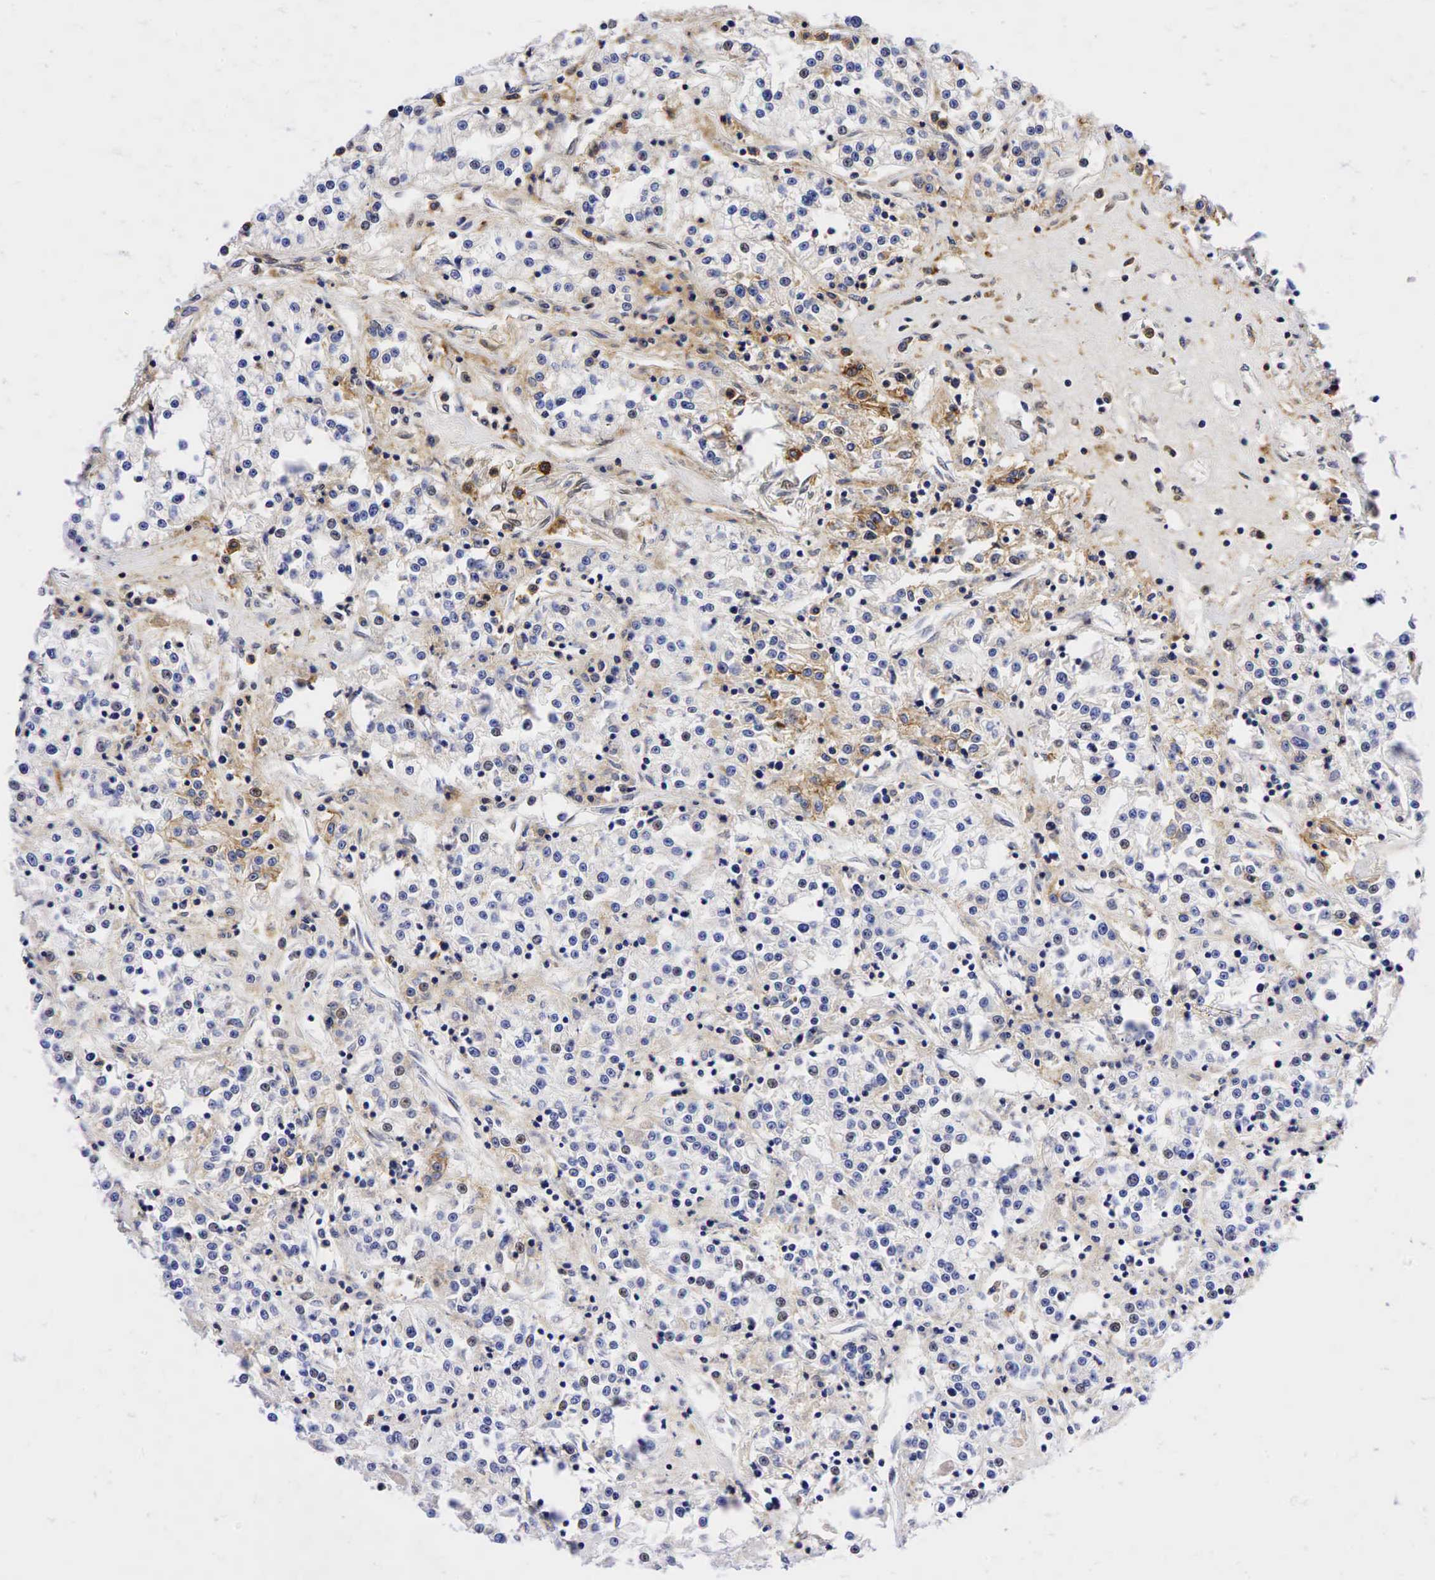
{"staining": {"intensity": "weak", "quantity": "<25%", "location": "cytoplasmic/membranous"}, "tissue": "renal cancer", "cell_type": "Tumor cells", "image_type": "cancer", "snomed": [{"axis": "morphology", "description": "Adenocarcinoma, NOS"}, {"axis": "topography", "description": "Kidney"}], "caption": "This is an IHC micrograph of human renal adenocarcinoma. There is no staining in tumor cells.", "gene": "CD44", "patient": {"sex": "female", "age": 76}}